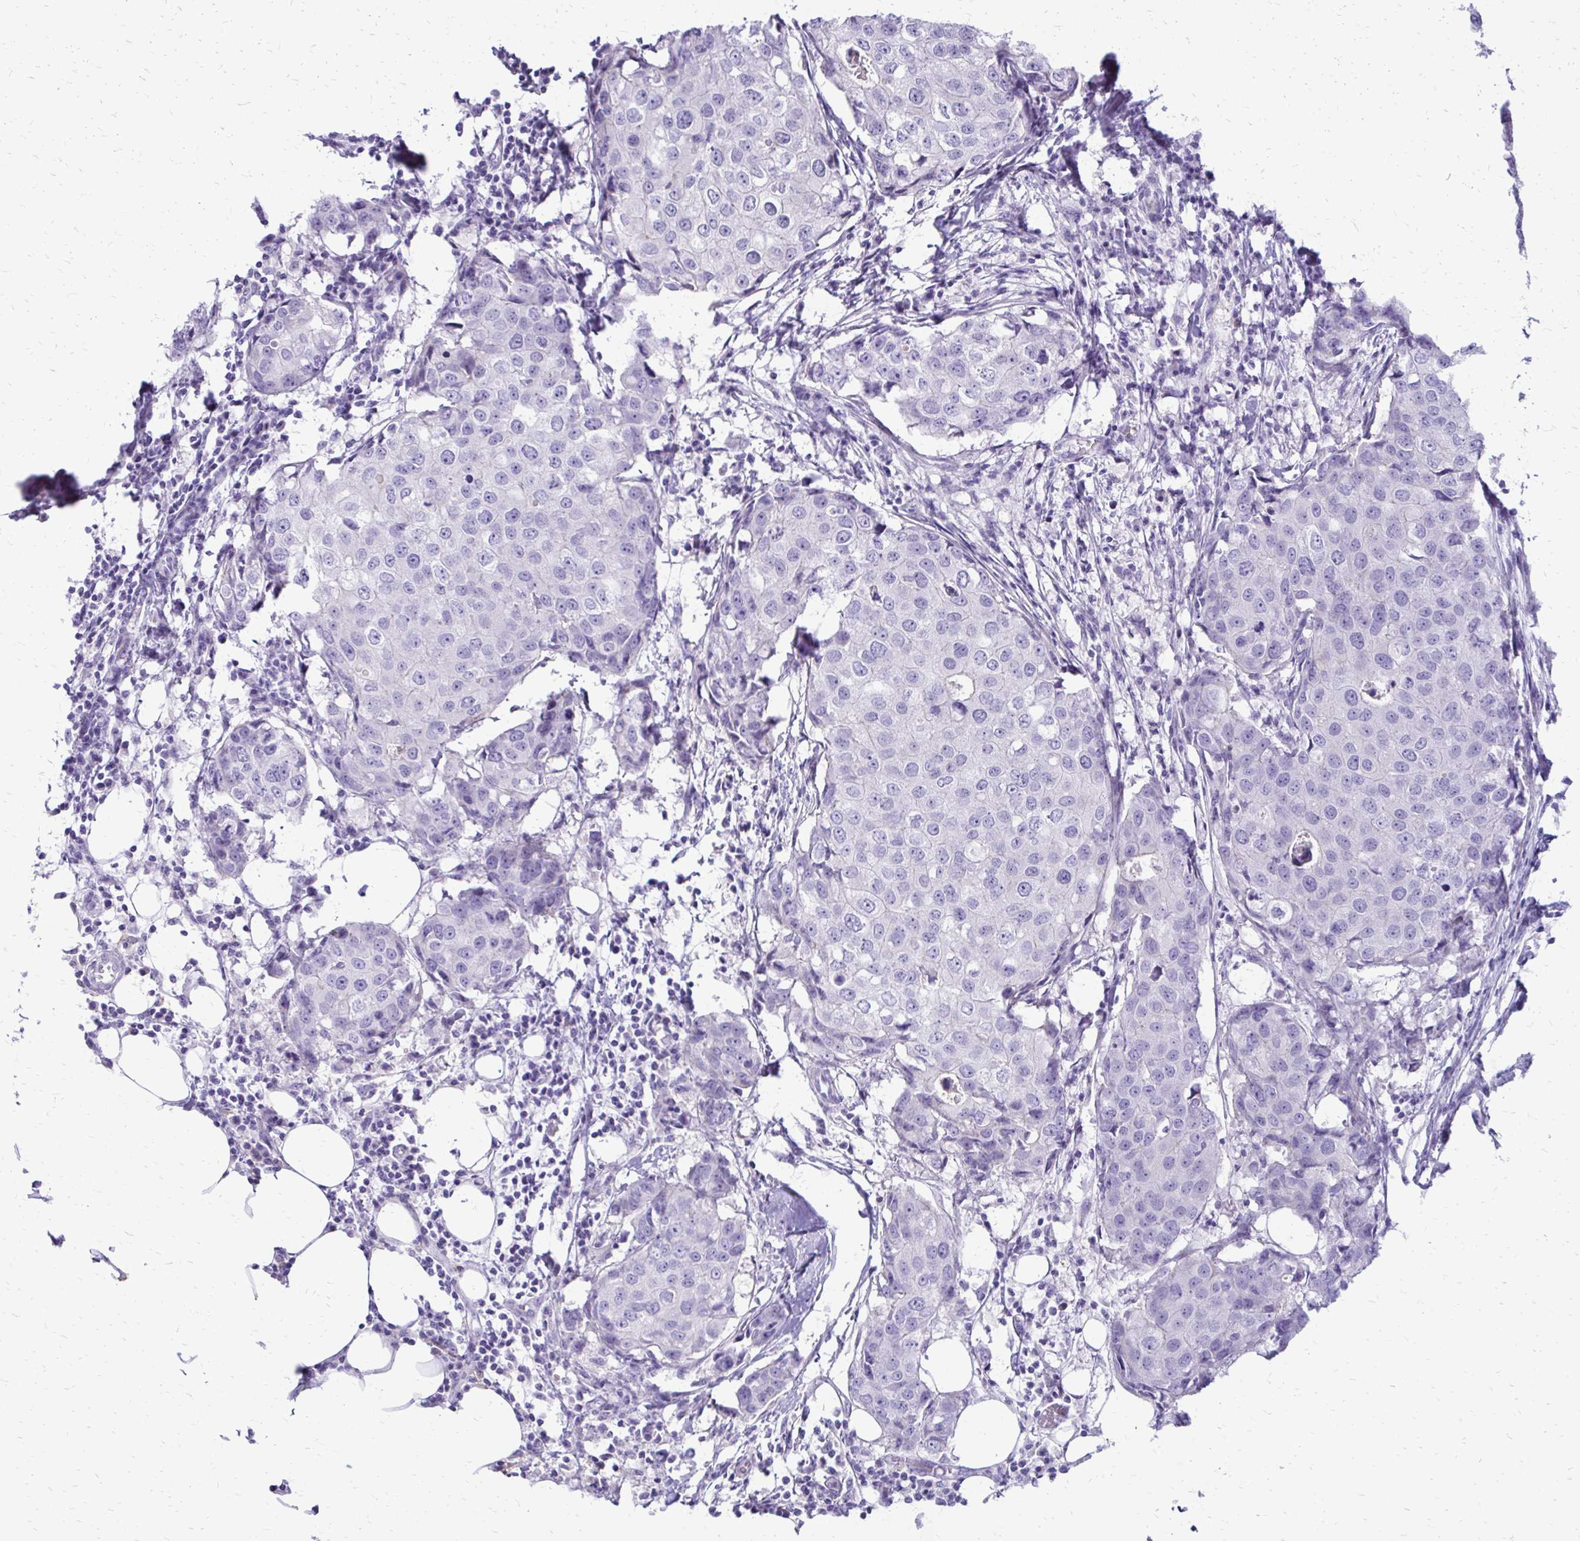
{"staining": {"intensity": "negative", "quantity": "none", "location": "none"}, "tissue": "breast cancer", "cell_type": "Tumor cells", "image_type": "cancer", "snomed": [{"axis": "morphology", "description": "Duct carcinoma"}, {"axis": "topography", "description": "Breast"}], "caption": "A high-resolution image shows immunohistochemistry staining of infiltrating ductal carcinoma (breast), which demonstrates no significant staining in tumor cells.", "gene": "SIGLEC11", "patient": {"sex": "female", "age": 27}}